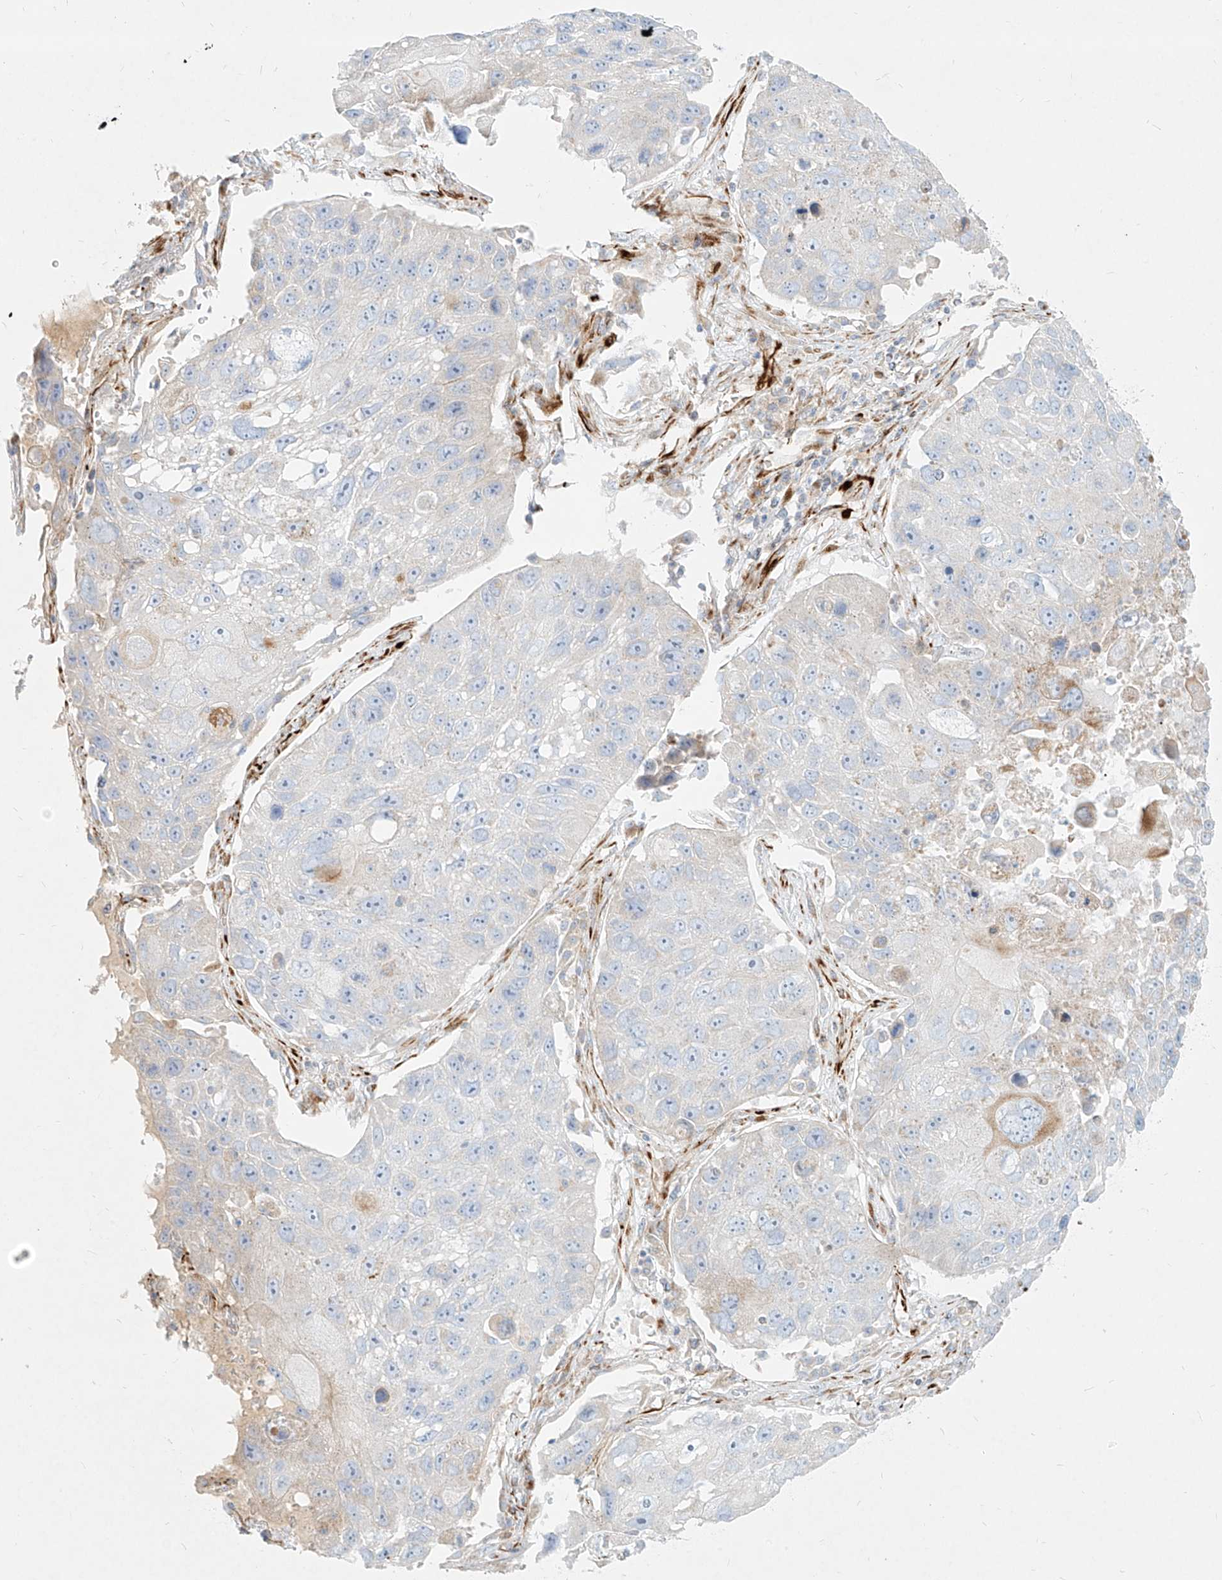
{"staining": {"intensity": "negative", "quantity": "none", "location": "none"}, "tissue": "lung cancer", "cell_type": "Tumor cells", "image_type": "cancer", "snomed": [{"axis": "morphology", "description": "Squamous cell carcinoma, NOS"}, {"axis": "topography", "description": "Lung"}], "caption": "Protein analysis of lung cancer (squamous cell carcinoma) displays no significant positivity in tumor cells.", "gene": "MTX2", "patient": {"sex": "male", "age": 61}}